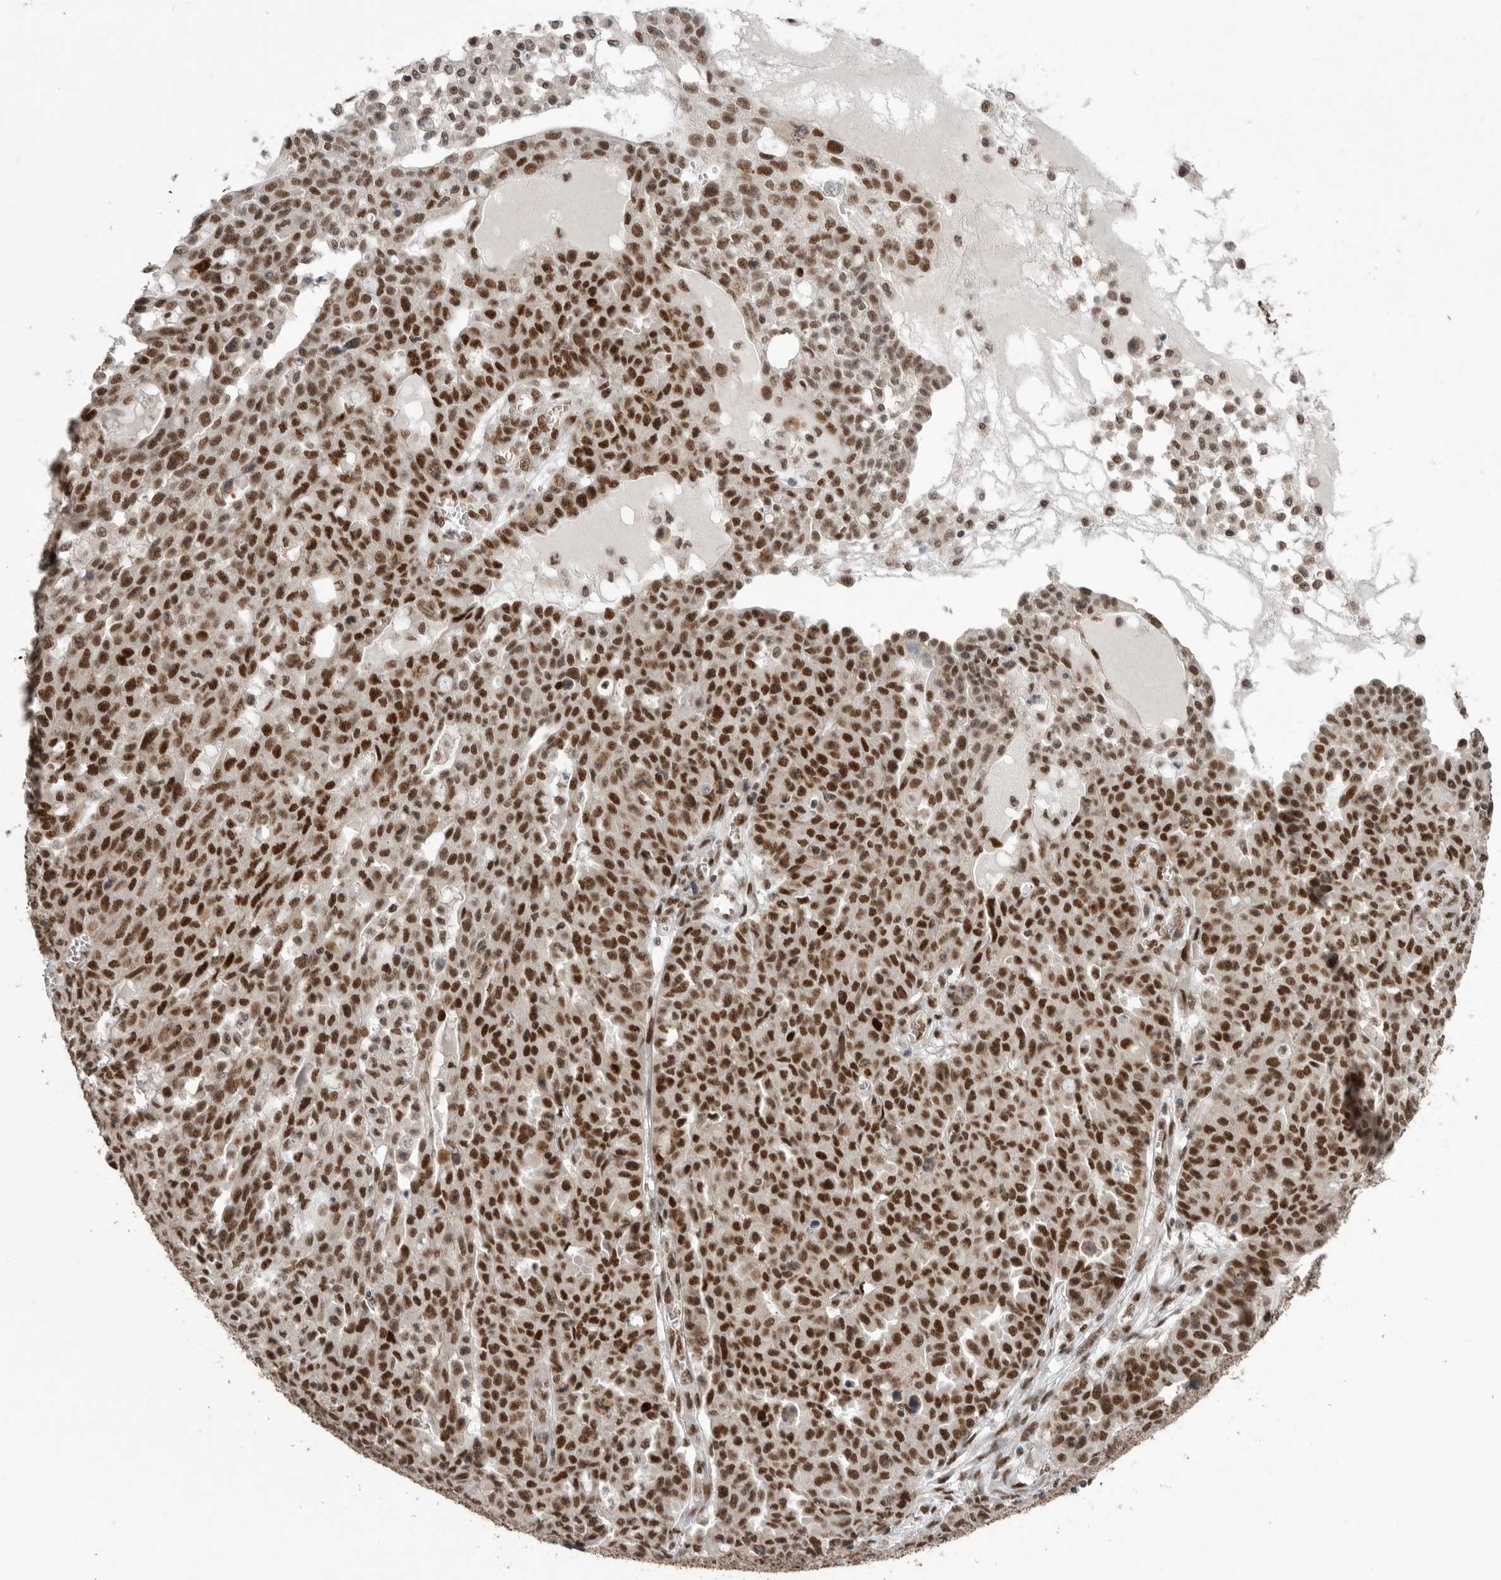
{"staining": {"intensity": "strong", "quantity": ">75%", "location": "nuclear"}, "tissue": "ovarian cancer", "cell_type": "Tumor cells", "image_type": "cancer", "snomed": [{"axis": "morphology", "description": "Cystadenocarcinoma, serous, NOS"}, {"axis": "topography", "description": "Soft tissue"}, {"axis": "topography", "description": "Ovary"}], "caption": "Immunohistochemical staining of human ovarian cancer (serous cystadenocarcinoma) shows high levels of strong nuclear protein expression in about >75% of tumor cells. (DAB IHC, brown staining for protein, blue staining for nuclei).", "gene": "PPP1R10", "patient": {"sex": "female", "age": 57}}